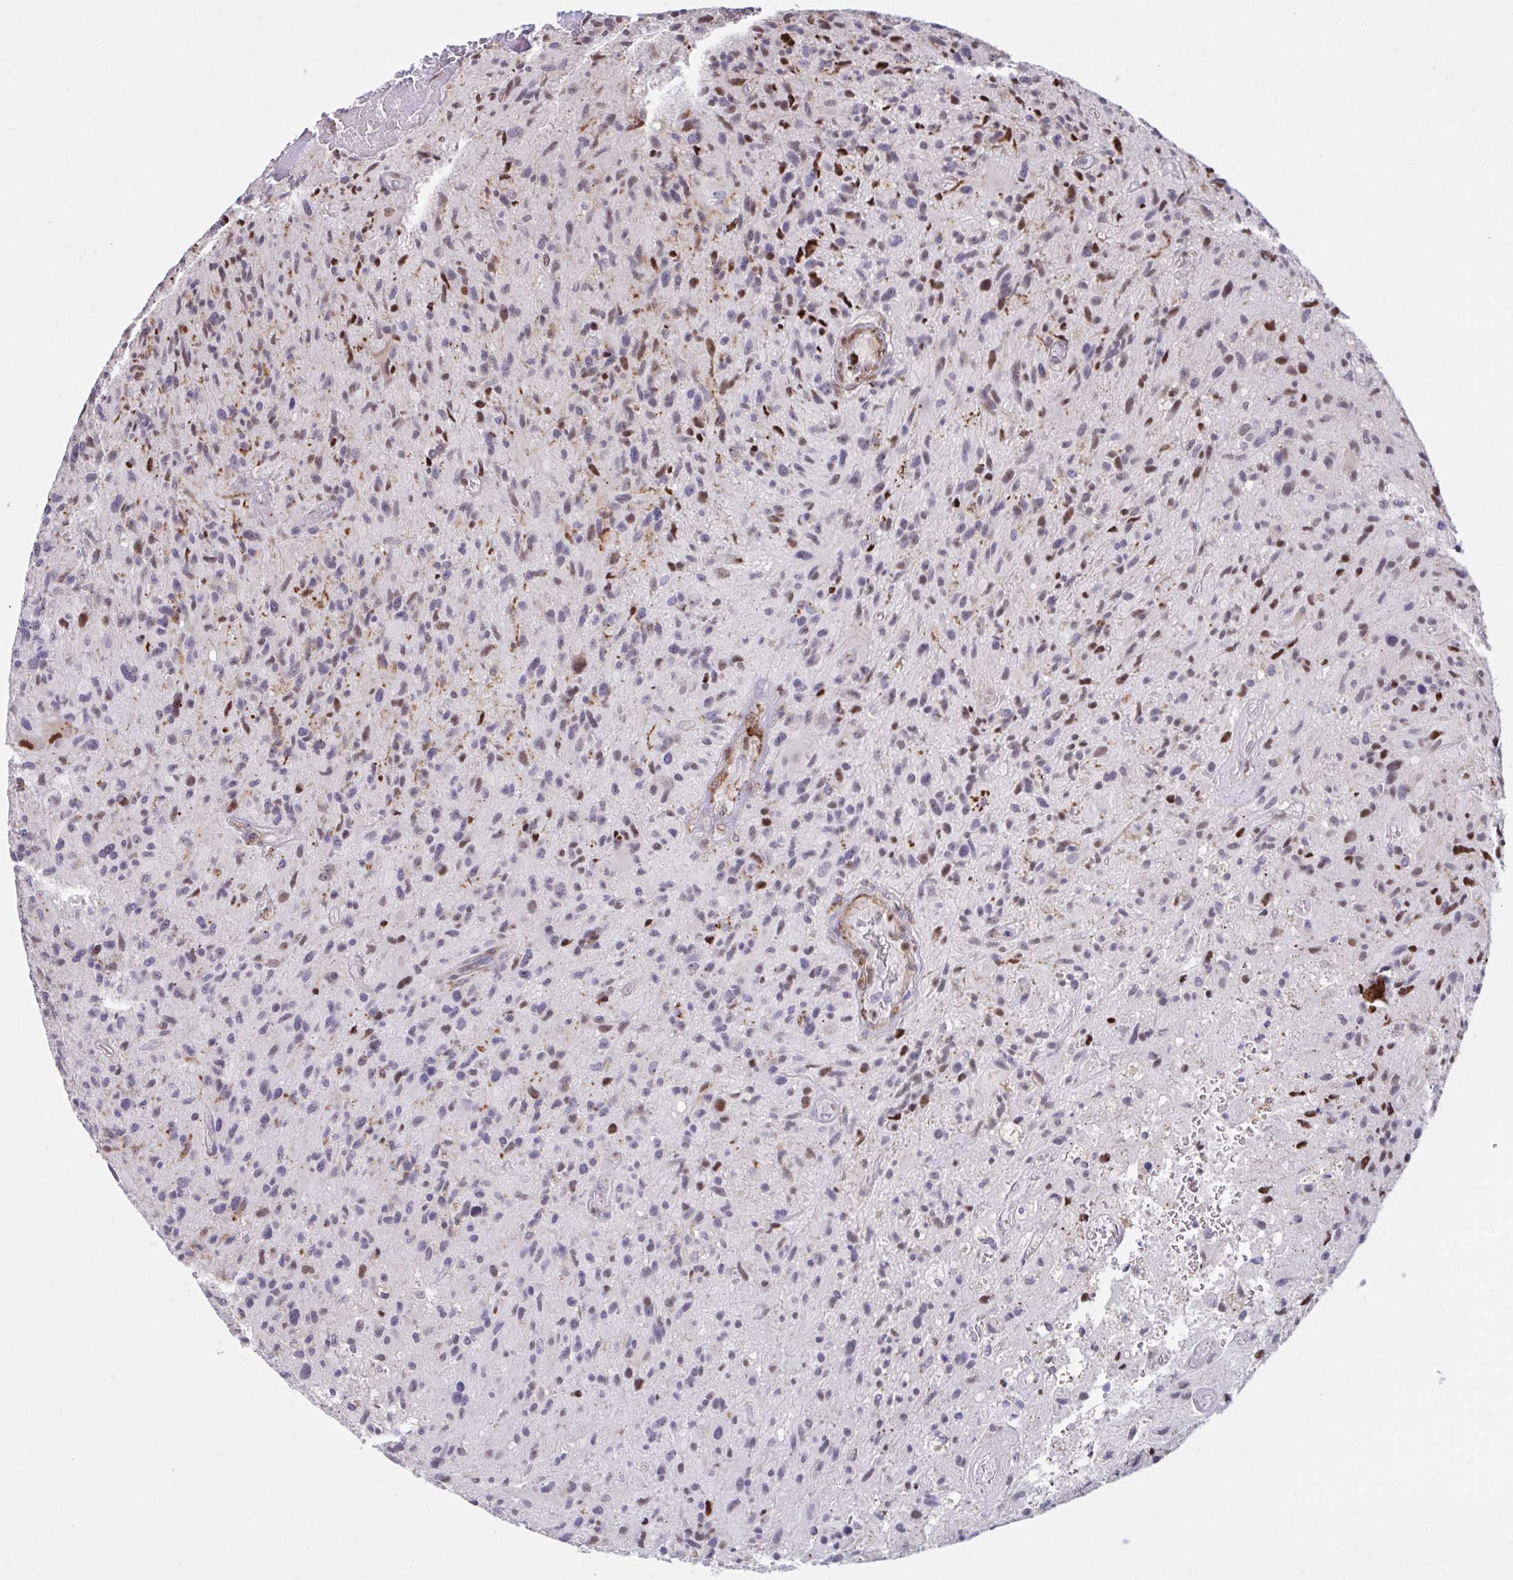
{"staining": {"intensity": "strong", "quantity": "<25%", "location": "nuclear"}, "tissue": "glioma", "cell_type": "Tumor cells", "image_type": "cancer", "snomed": [{"axis": "morphology", "description": "Glioma, malignant, High grade"}, {"axis": "topography", "description": "Brain"}], "caption": "A photomicrograph of malignant glioma (high-grade) stained for a protein reveals strong nuclear brown staining in tumor cells.", "gene": "PELI2", "patient": {"sex": "female", "age": 70}}